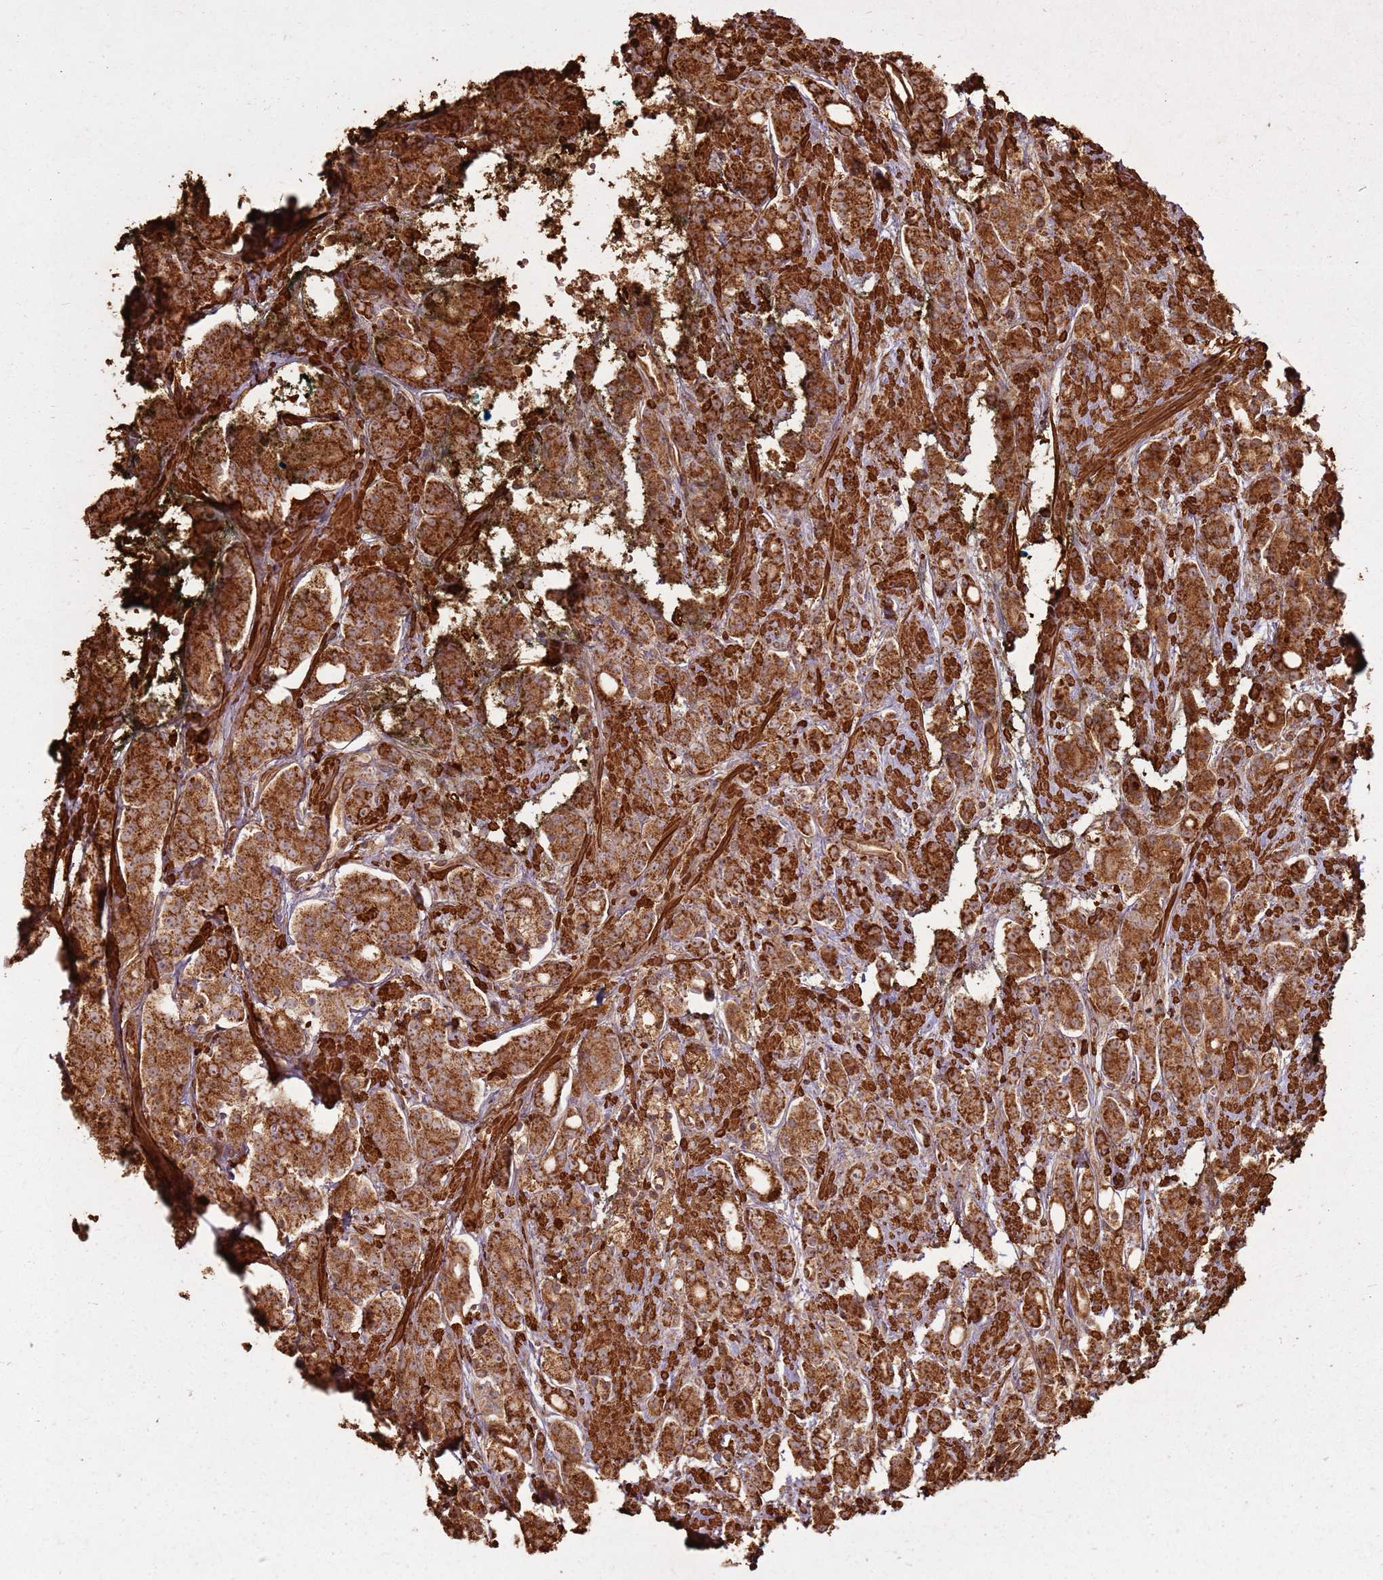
{"staining": {"intensity": "strong", "quantity": ">75%", "location": "cytoplasmic/membranous"}, "tissue": "prostate cancer", "cell_type": "Tumor cells", "image_type": "cancer", "snomed": [{"axis": "morphology", "description": "Adenocarcinoma, High grade"}, {"axis": "topography", "description": "Prostate"}], "caption": "Protein staining reveals strong cytoplasmic/membranous positivity in about >75% of tumor cells in prostate cancer (adenocarcinoma (high-grade)). Nuclei are stained in blue.", "gene": "DDX59", "patient": {"sex": "male", "age": 62}}